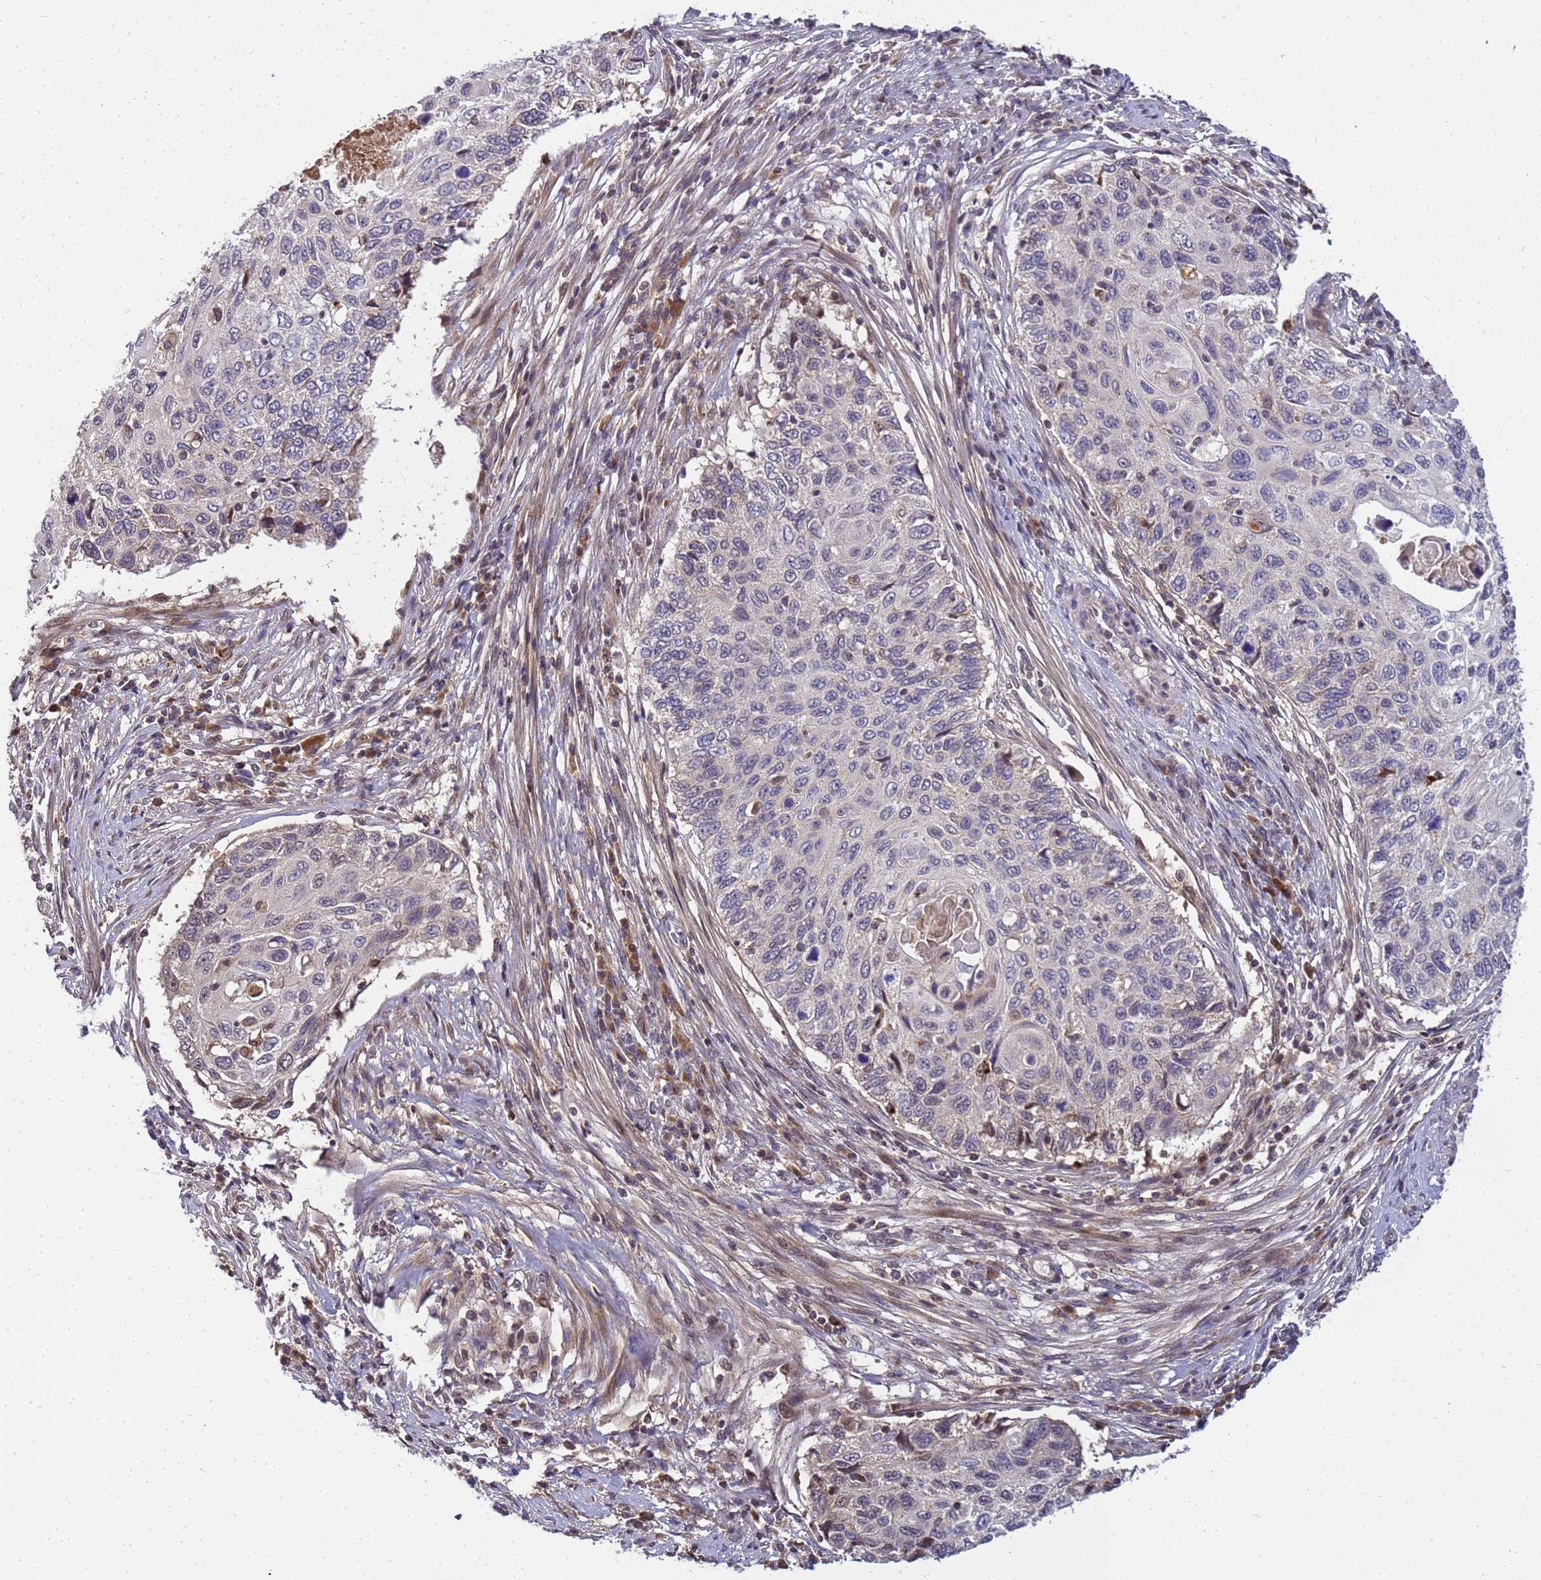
{"staining": {"intensity": "negative", "quantity": "none", "location": "none"}, "tissue": "cervical cancer", "cell_type": "Tumor cells", "image_type": "cancer", "snomed": [{"axis": "morphology", "description": "Squamous cell carcinoma, NOS"}, {"axis": "topography", "description": "Cervix"}], "caption": "Histopathology image shows no significant protein positivity in tumor cells of squamous cell carcinoma (cervical).", "gene": "TMEM74B", "patient": {"sex": "female", "age": 70}}